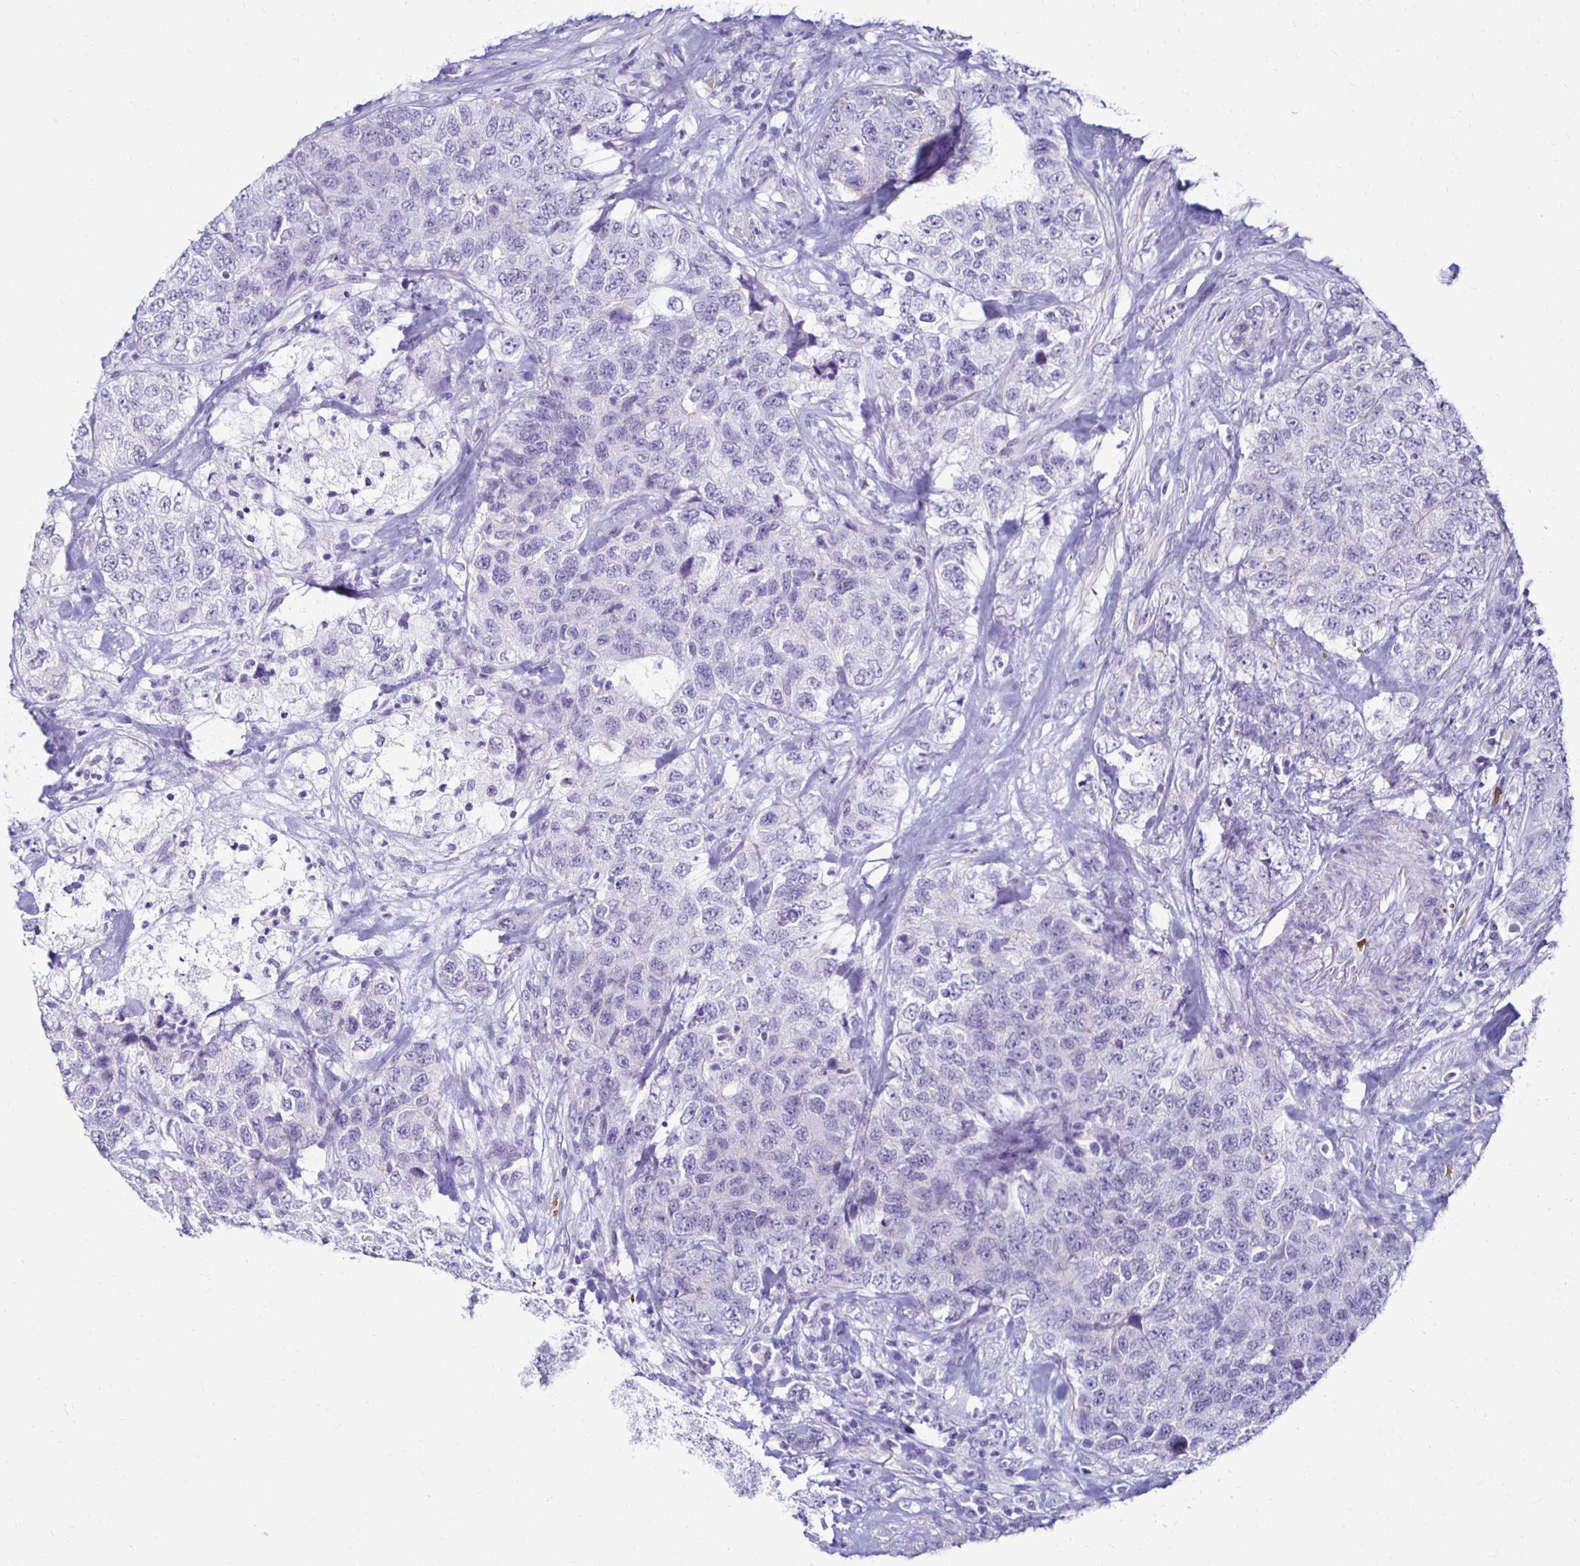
{"staining": {"intensity": "negative", "quantity": "none", "location": "none"}, "tissue": "urothelial cancer", "cell_type": "Tumor cells", "image_type": "cancer", "snomed": [{"axis": "morphology", "description": "Urothelial carcinoma, High grade"}, {"axis": "topography", "description": "Urinary bladder"}], "caption": "IHC photomicrograph of high-grade urothelial carcinoma stained for a protein (brown), which exhibits no positivity in tumor cells.", "gene": "RHBDL3", "patient": {"sex": "female", "age": 78}}